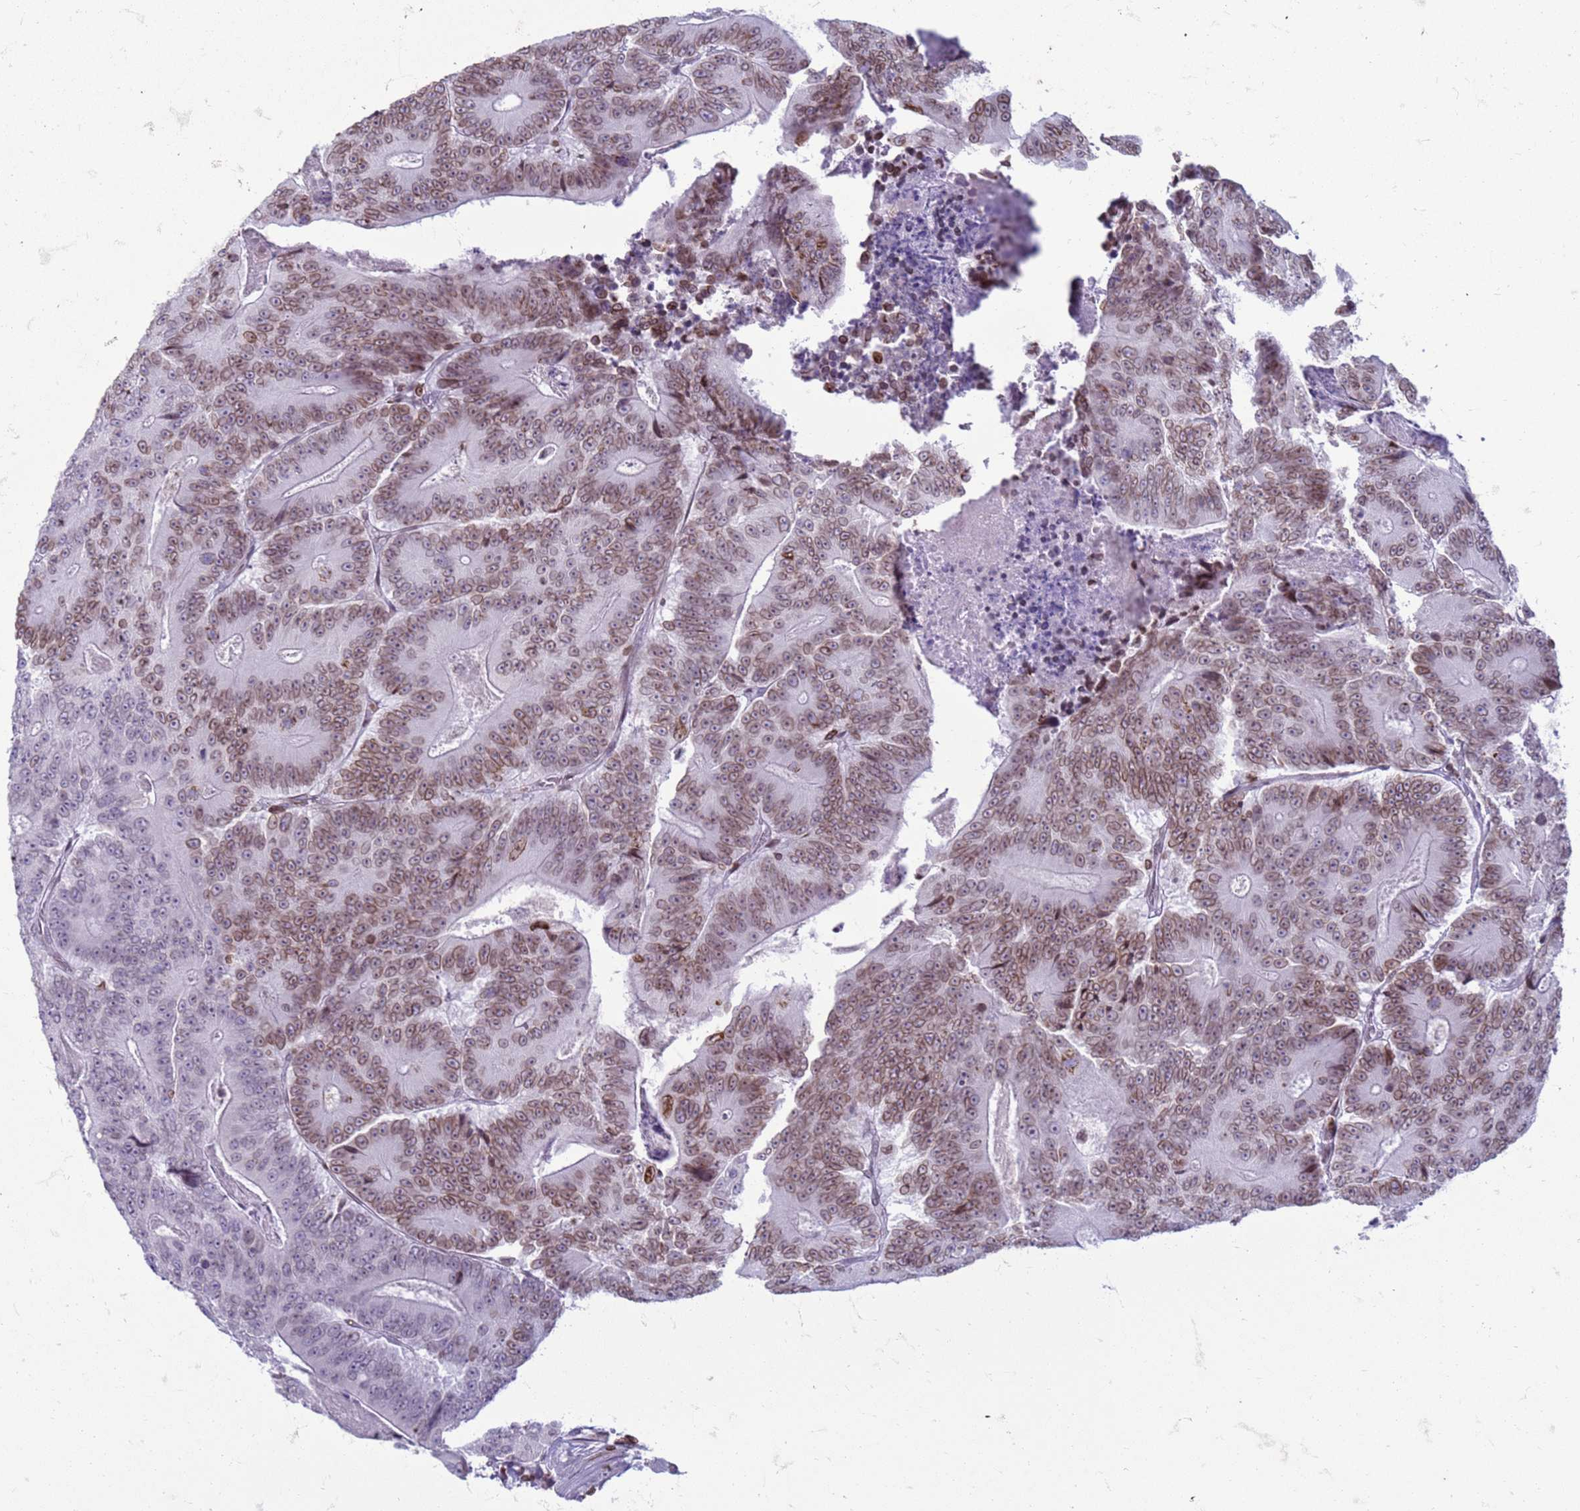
{"staining": {"intensity": "moderate", "quantity": ">75%", "location": "cytoplasmic/membranous,nuclear"}, "tissue": "colorectal cancer", "cell_type": "Tumor cells", "image_type": "cancer", "snomed": [{"axis": "morphology", "description": "Adenocarcinoma, NOS"}, {"axis": "topography", "description": "Colon"}], "caption": "This histopathology image exhibits adenocarcinoma (colorectal) stained with immunohistochemistry (IHC) to label a protein in brown. The cytoplasmic/membranous and nuclear of tumor cells show moderate positivity for the protein. Nuclei are counter-stained blue.", "gene": "METTL25B", "patient": {"sex": "male", "age": 83}}